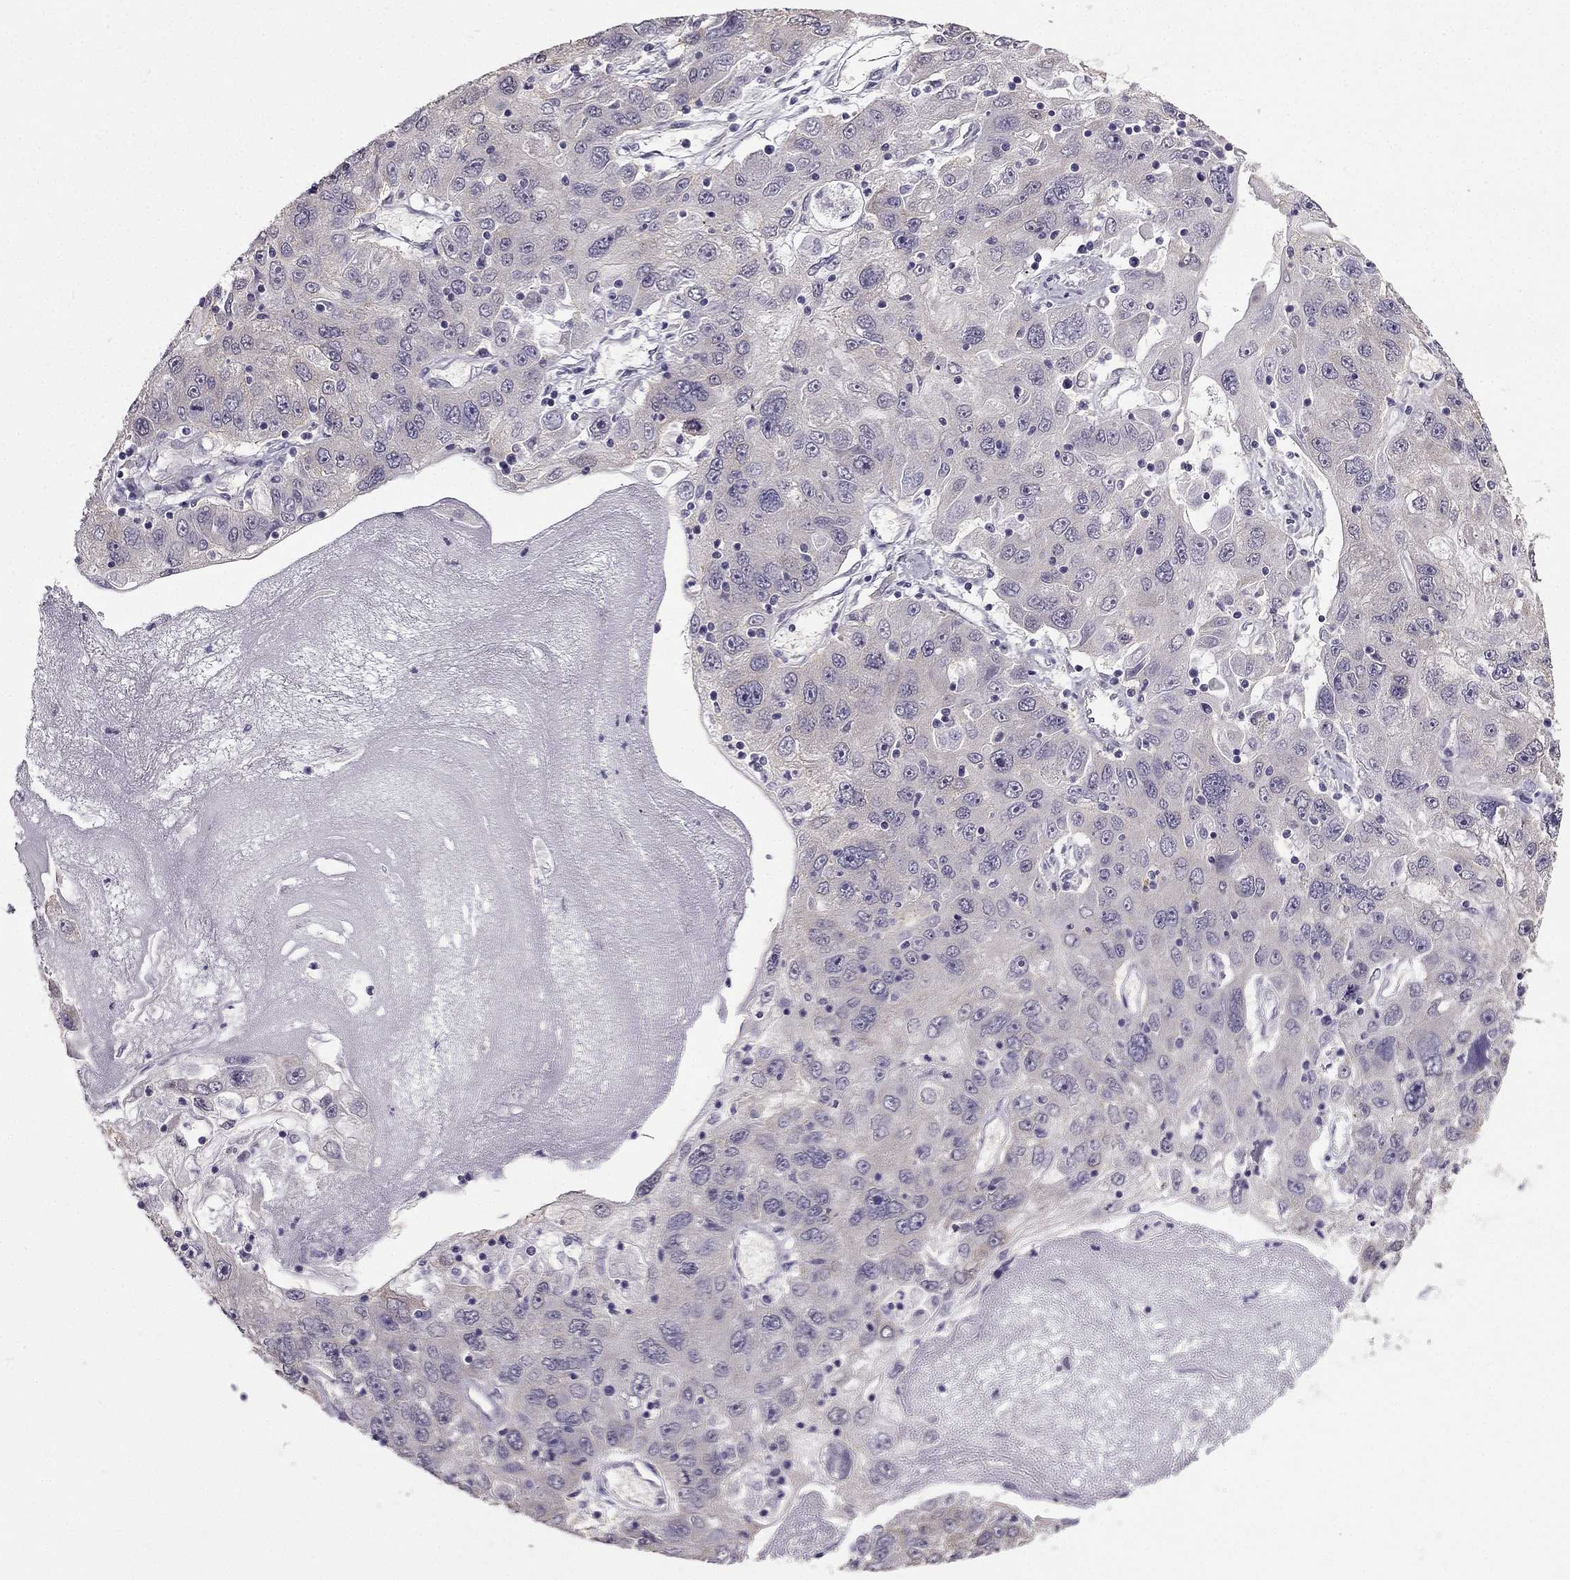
{"staining": {"intensity": "negative", "quantity": "none", "location": "none"}, "tissue": "stomach cancer", "cell_type": "Tumor cells", "image_type": "cancer", "snomed": [{"axis": "morphology", "description": "Adenocarcinoma, NOS"}, {"axis": "topography", "description": "Stomach"}], "caption": "An immunohistochemistry (IHC) micrograph of adenocarcinoma (stomach) is shown. There is no staining in tumor cells of adenocarcinoma (stomach). The staining is performed using DAB (3,3'-diaminobenzidine) brown chromogen with nuclei counter-stained in using hematoxylin.", "gene": "TSPYL5", "patient": {"sex": "male", "age": 56}}